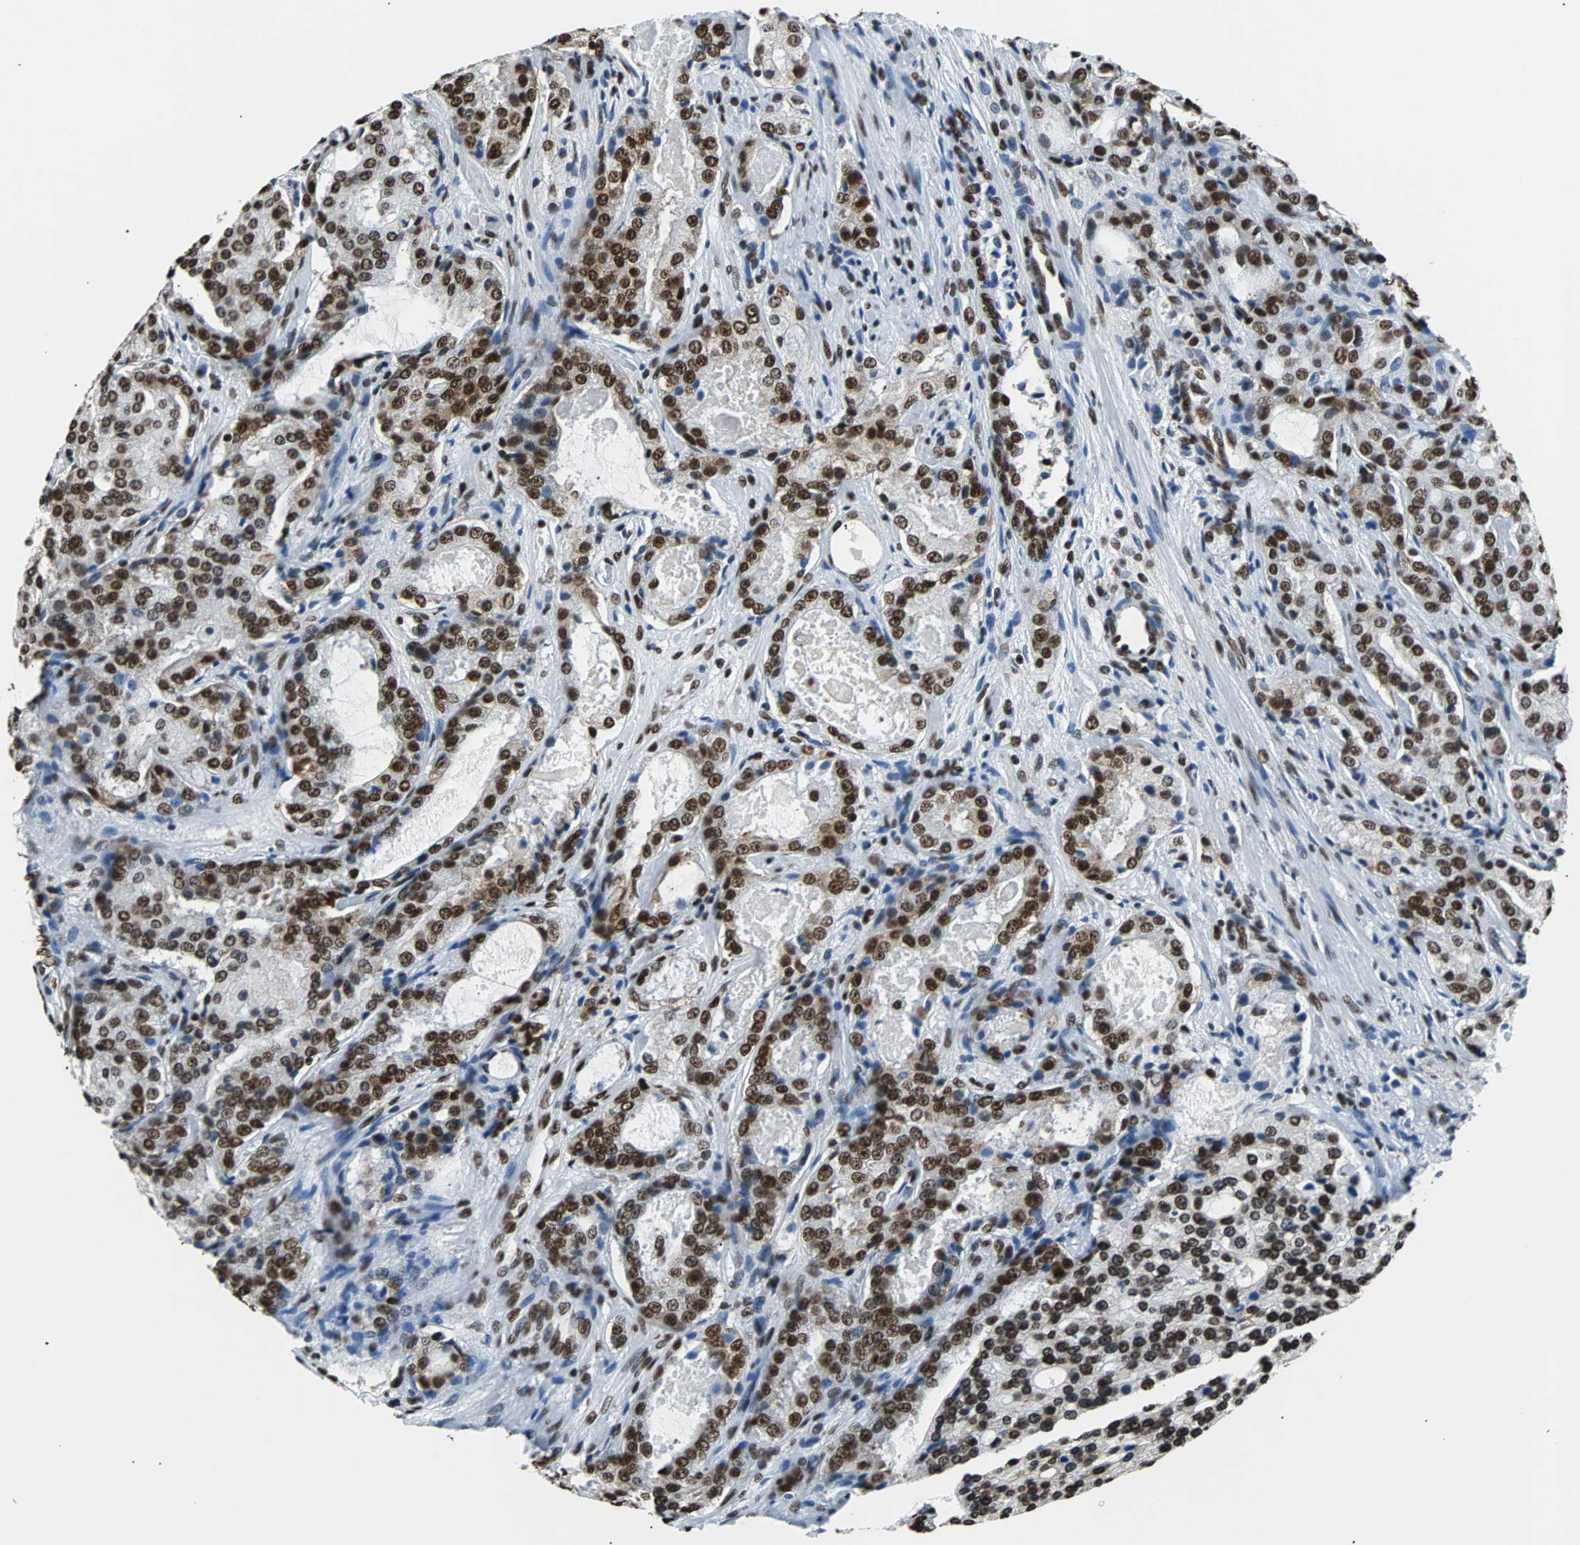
{"staining": {"intensity": "strong", "quantity": ">75%", "location": "nuclear"}, "tissue": "prostate cancer", "cell_type": "Tumor cells", "image_type": "cancer", "snomed": [{"axis": "morphology", "description": "Adenocarcinoma, High grade"}, {"axis": "topography", "description": "Prostate"}], "caption": "IHC staining of prostate cancer, which exhibits high levels of strong nuclear staining in about >75% of tumor cells indicating strong nuclear protein staining. The staining was performed using DAB (brown) for protein detection and nuclei were counterstained in hematoxylin (blue).", "gene": "FUBP1", "patient": {"sex": "male", "age": 72}}